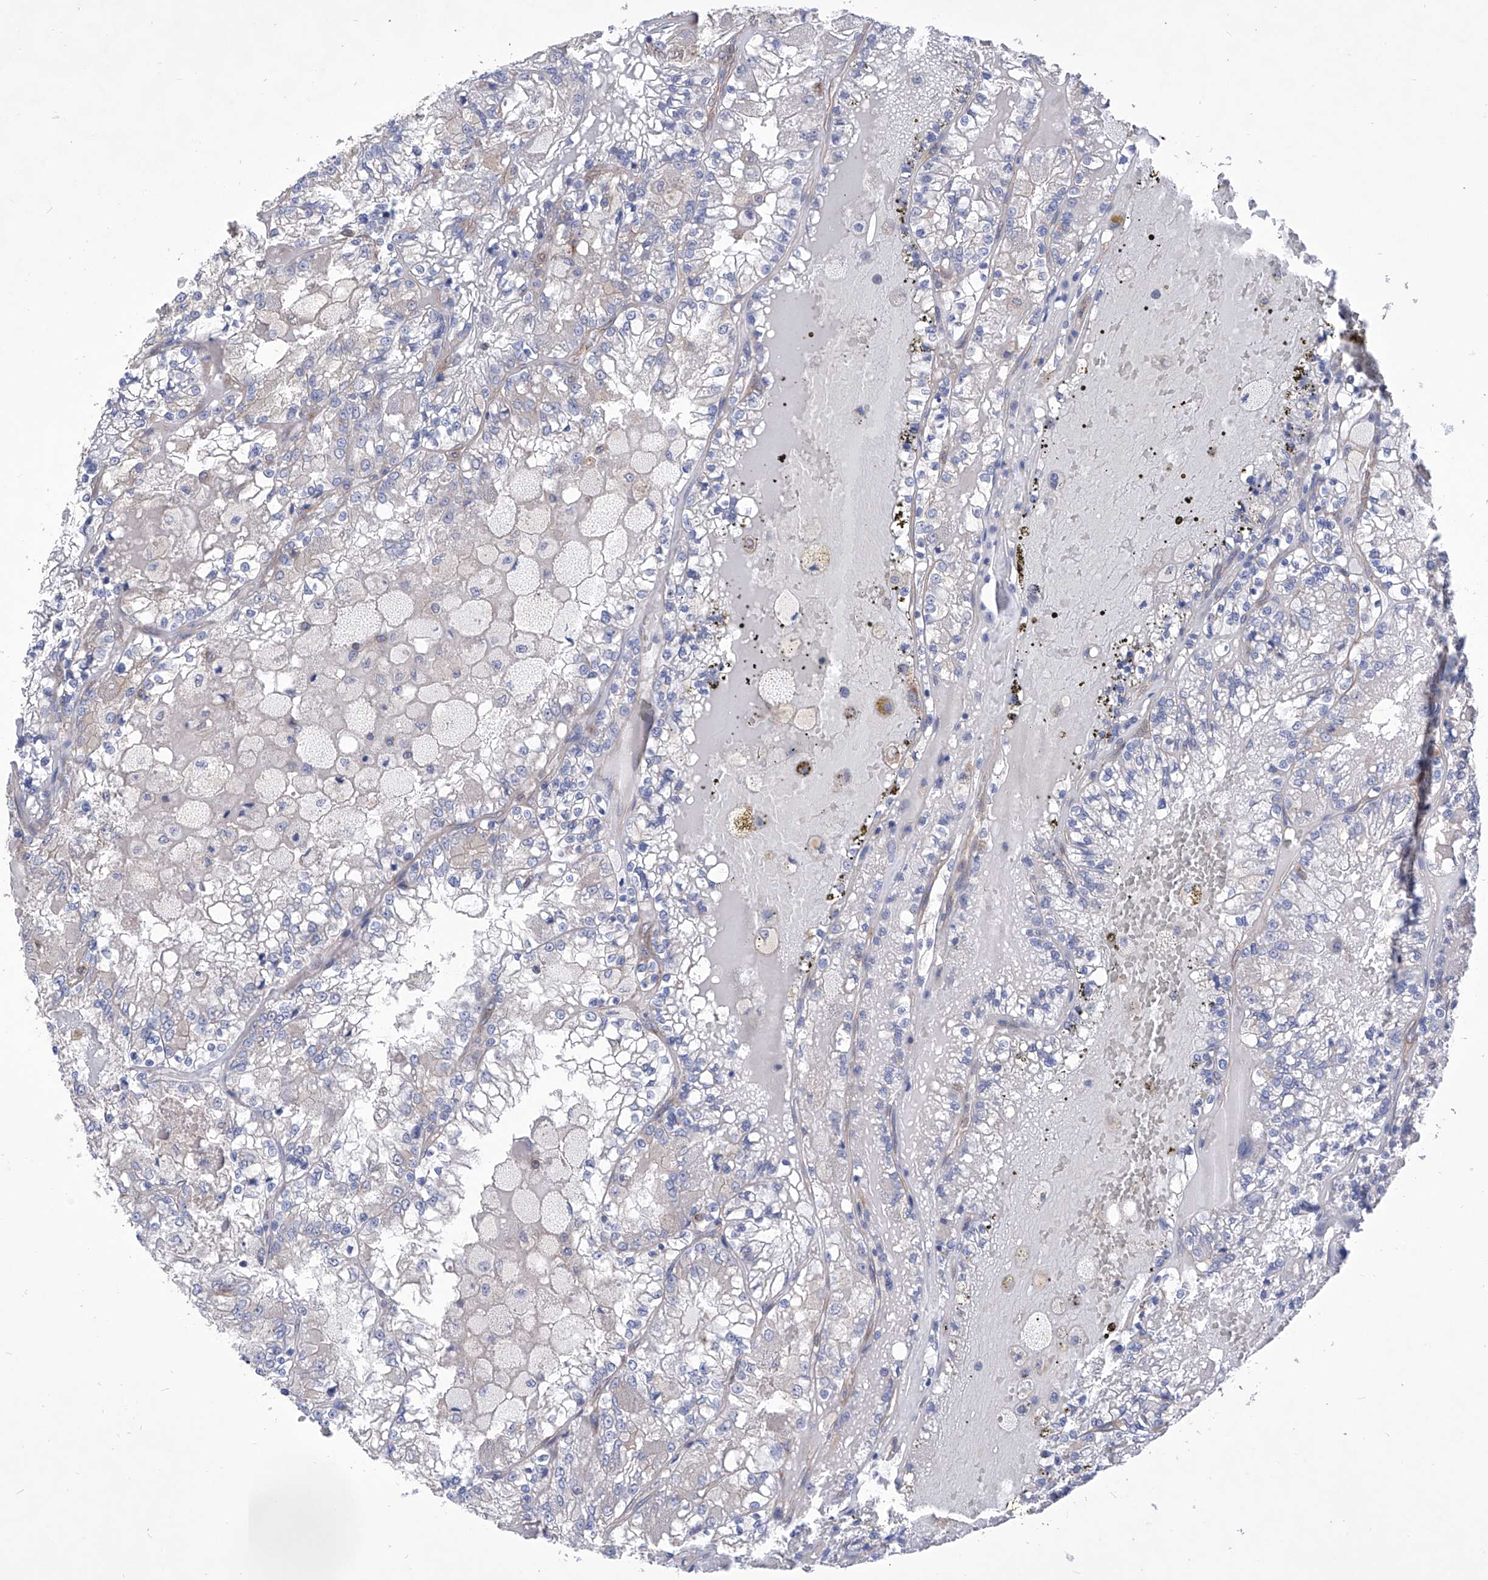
{"staining": {"intensity": "negative", "quantity": "none", "location": "none"}, "tissue": "renal cancer", "cell_type": "Tumor cells", "image_type": "cancer", "snomed": [{"axis": "morphology", "description": "Adenocarcinoma, NOS"}, {"axis": "topography", "description": "Kidney"}], "caption": "Immunohistochemistry of human adenocarcinoma (renal) demonstrates no expression in tumor cells.", "gene": "TJAP1", "patient": {"sex": "female", "age": 56}}